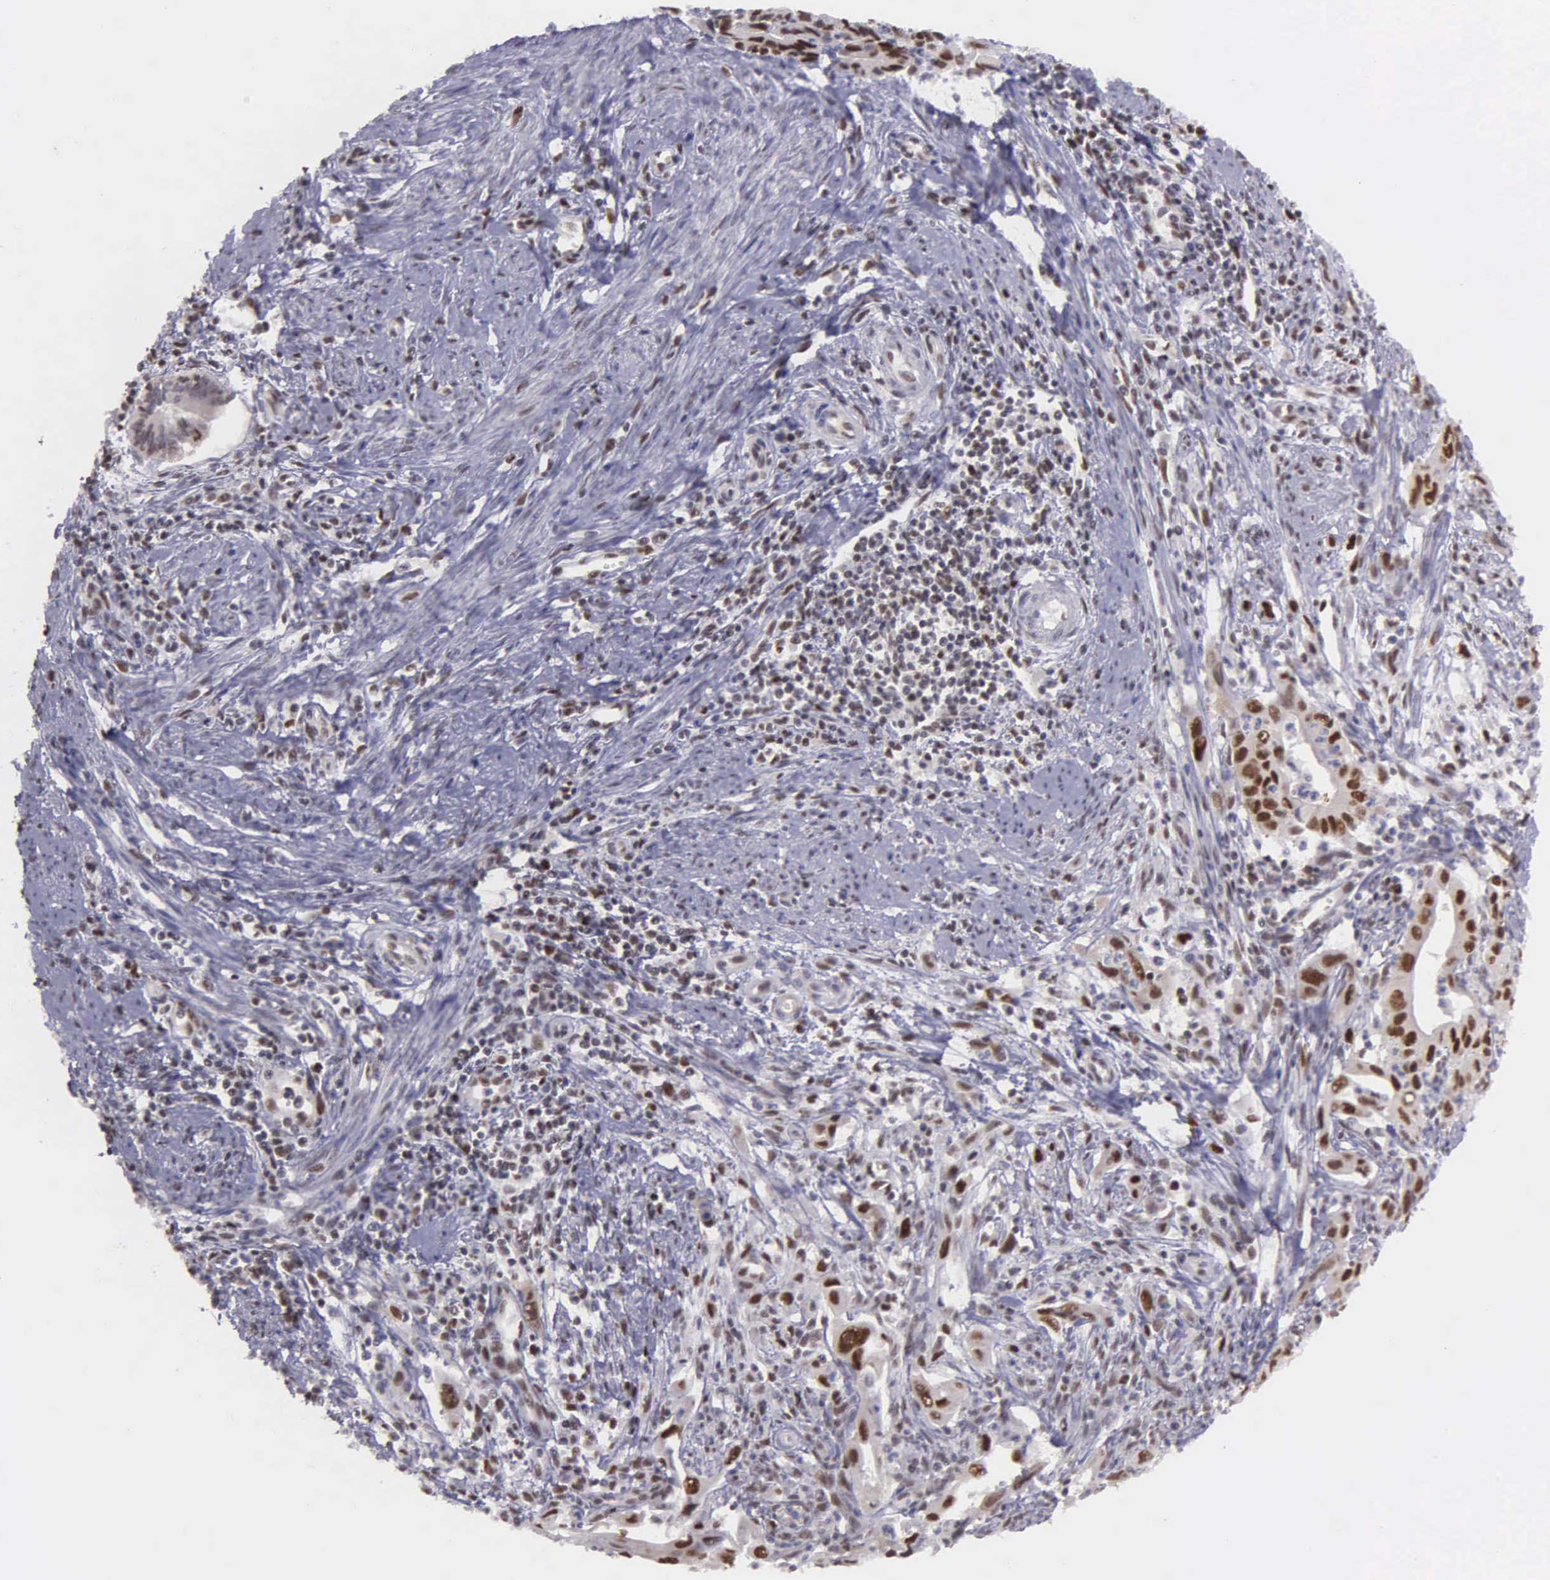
{"staining": {"intensity": "strong", "quantity": ">75%", "location": "nuclear"}, "tissue": "cervical cancer", "cell_type": "Tumor cells", "image_type": "cancer", "snomed": [{"axis": "morphology", "description": "Normal tissue, NOS"}, {"axis": "morphology", "description": "Adenocarcinoma, NOS"}, {"axis": "topography", "description": "Cervix"}], "caption": "Protein expression analysis of human cervical adenocarcinoma reveals strong nuclear positivity in about >75% of tumor cells.", "gene": "UBR7", "patient": {"sex": "female", "age": 34}}